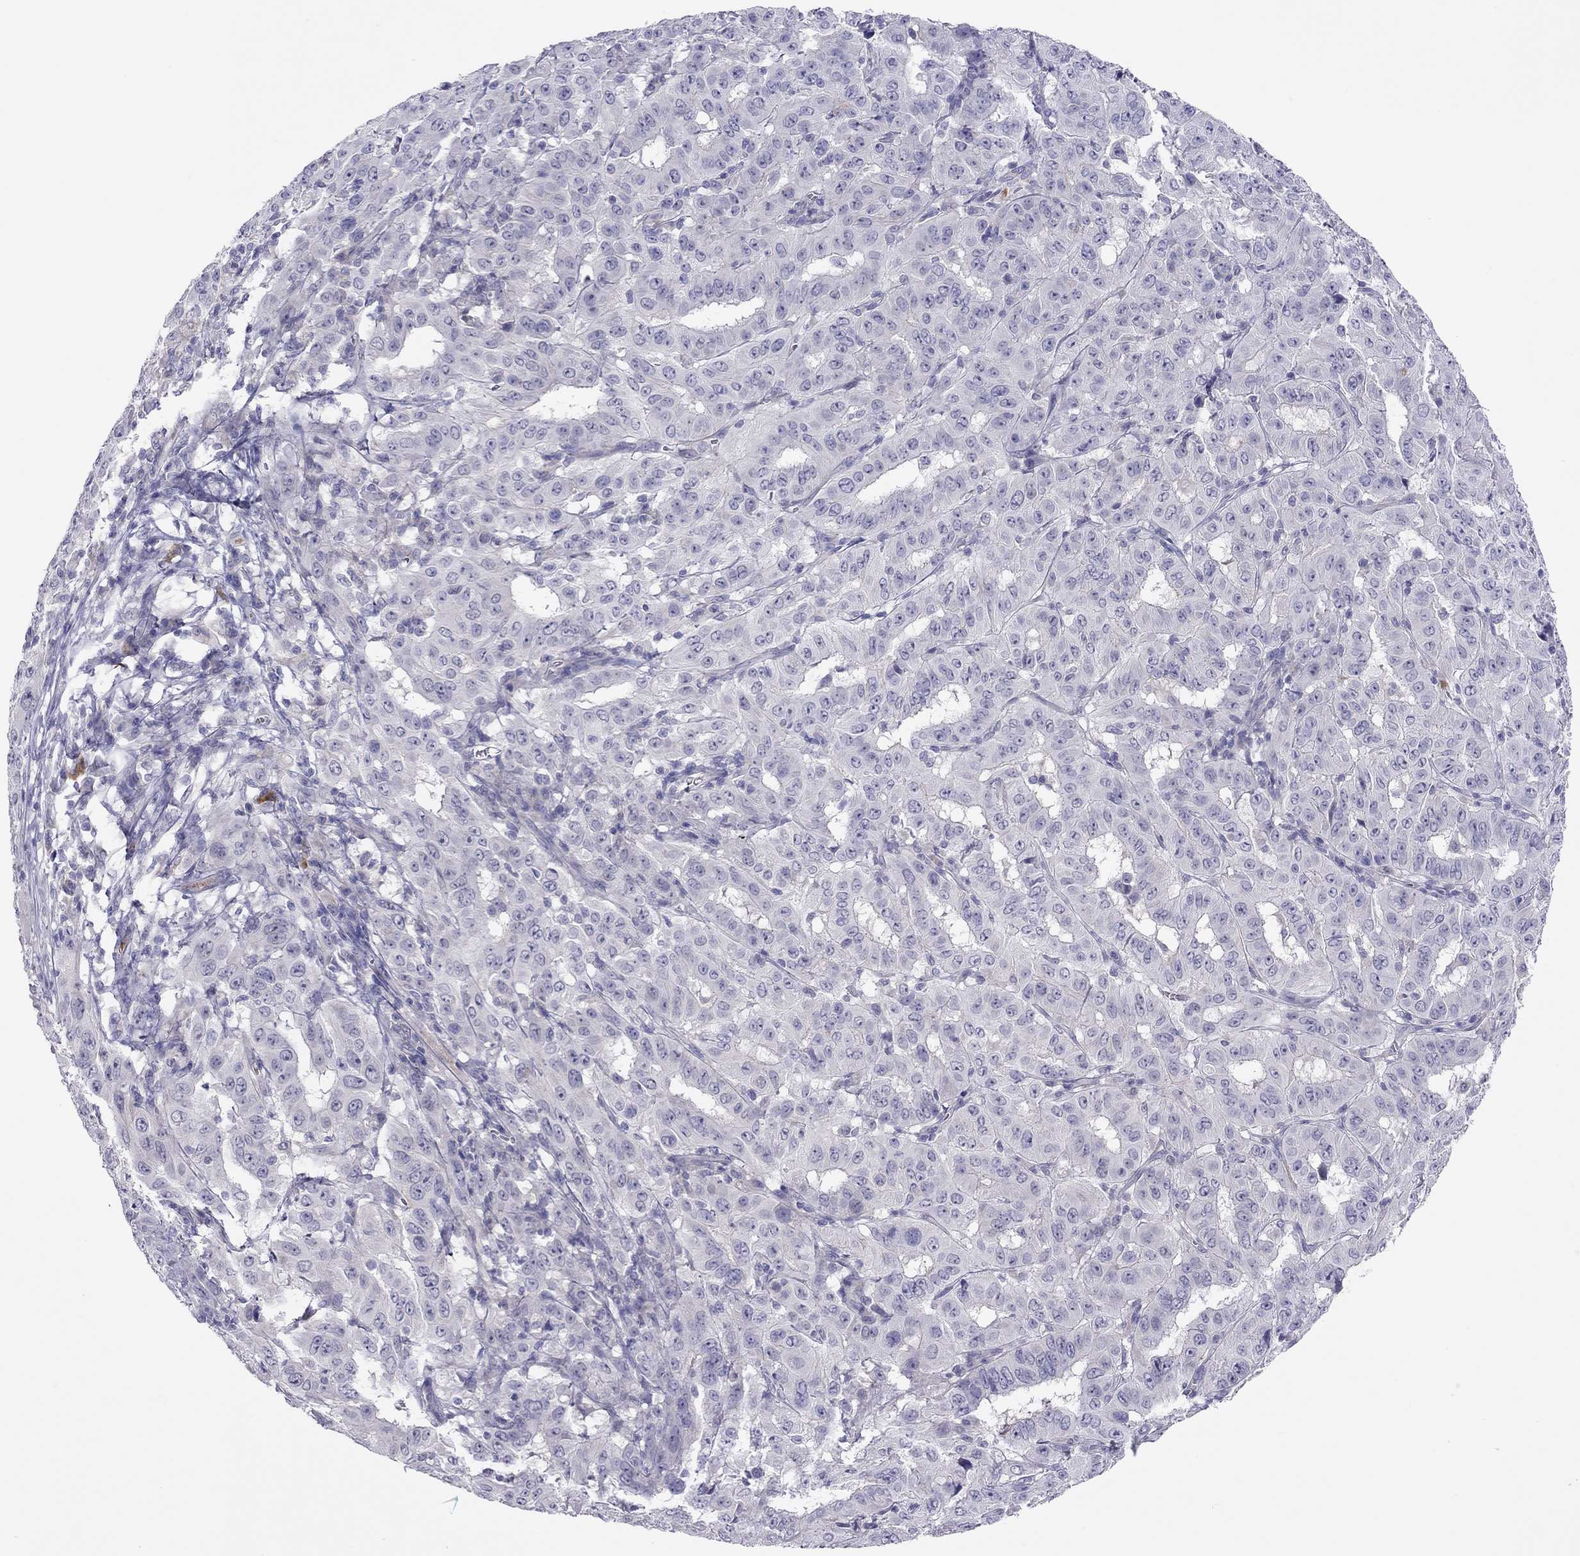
{"staining": {"intensity": "negative", "quantity": "none", "location": "none"}, "tissue": "pancreatic cancer", "cell_type": "Tumor cells", "image_type": "cancer", "snomed": [{"axis": "morphology", "description": "Adenocarcinoma, NOS"}, {"axis": "topography", "description": "Pancreas"}], "caption": "Pancreatic adenocarcinoma stained for a protein using immunohistochemistry shows no expression tumor cells.", "gene": "FRMD1", "patient": {"sex": "male", "age": 63}}